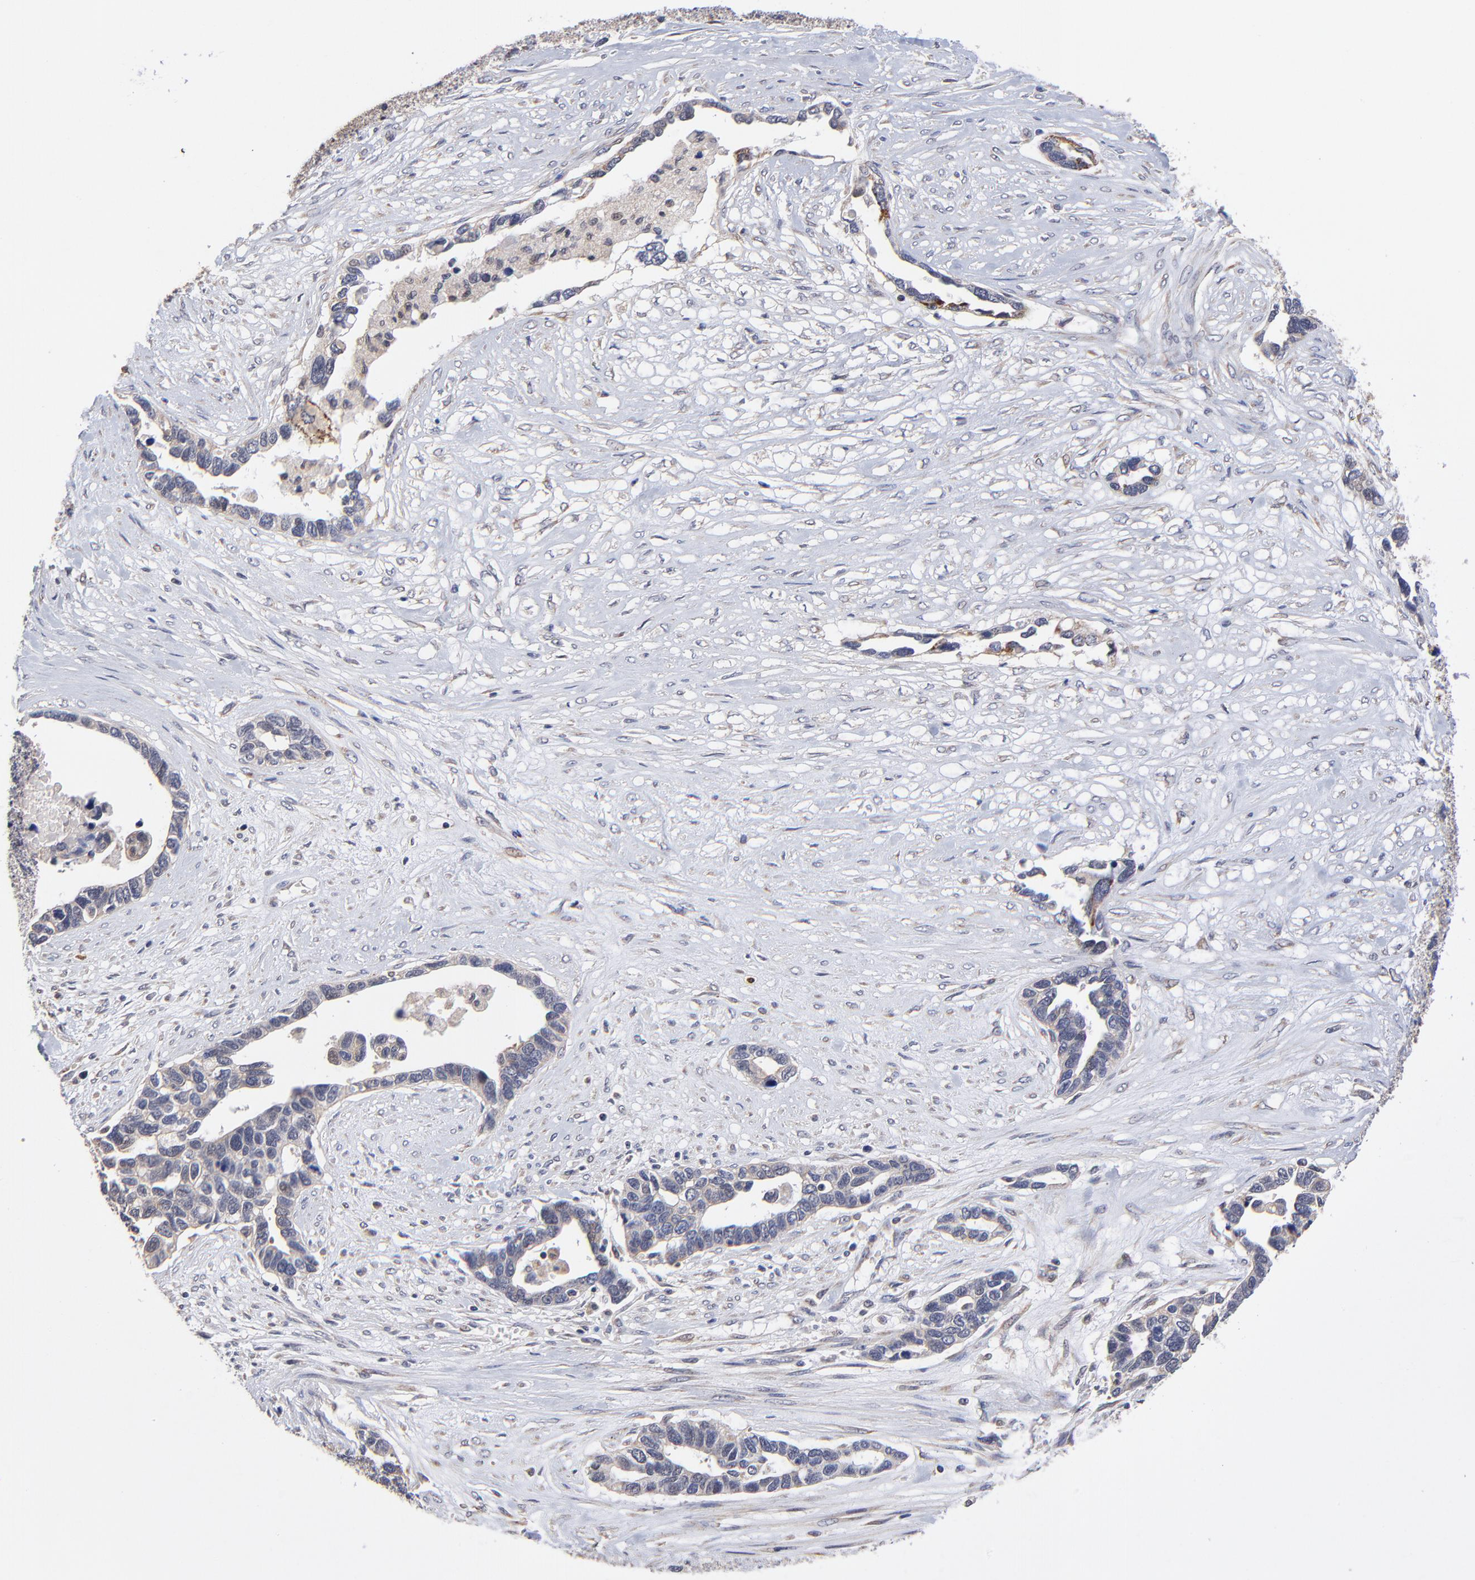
{"staining": {"intensity": "weak", "quantity": "<25%", "location": "cytoplasmic/membranous"}, "tissue": "ovarian cancer", "cell_type": "Tumor cells", "image_type": "cancer", "snomed": [{"axis": "morphology", "description": "Cystadenocarcinoma, serous, NOS"}, {"axis": "topography", "description": "Ovary"}], "caption": "A high-resolution micrograph shows IHC staining of serous cystadenocarcinoma (ovarian), which displays no significant staining in tumor cells.", "gene": "FBXL12", "patient": {"sex": "female", "age": 54}}